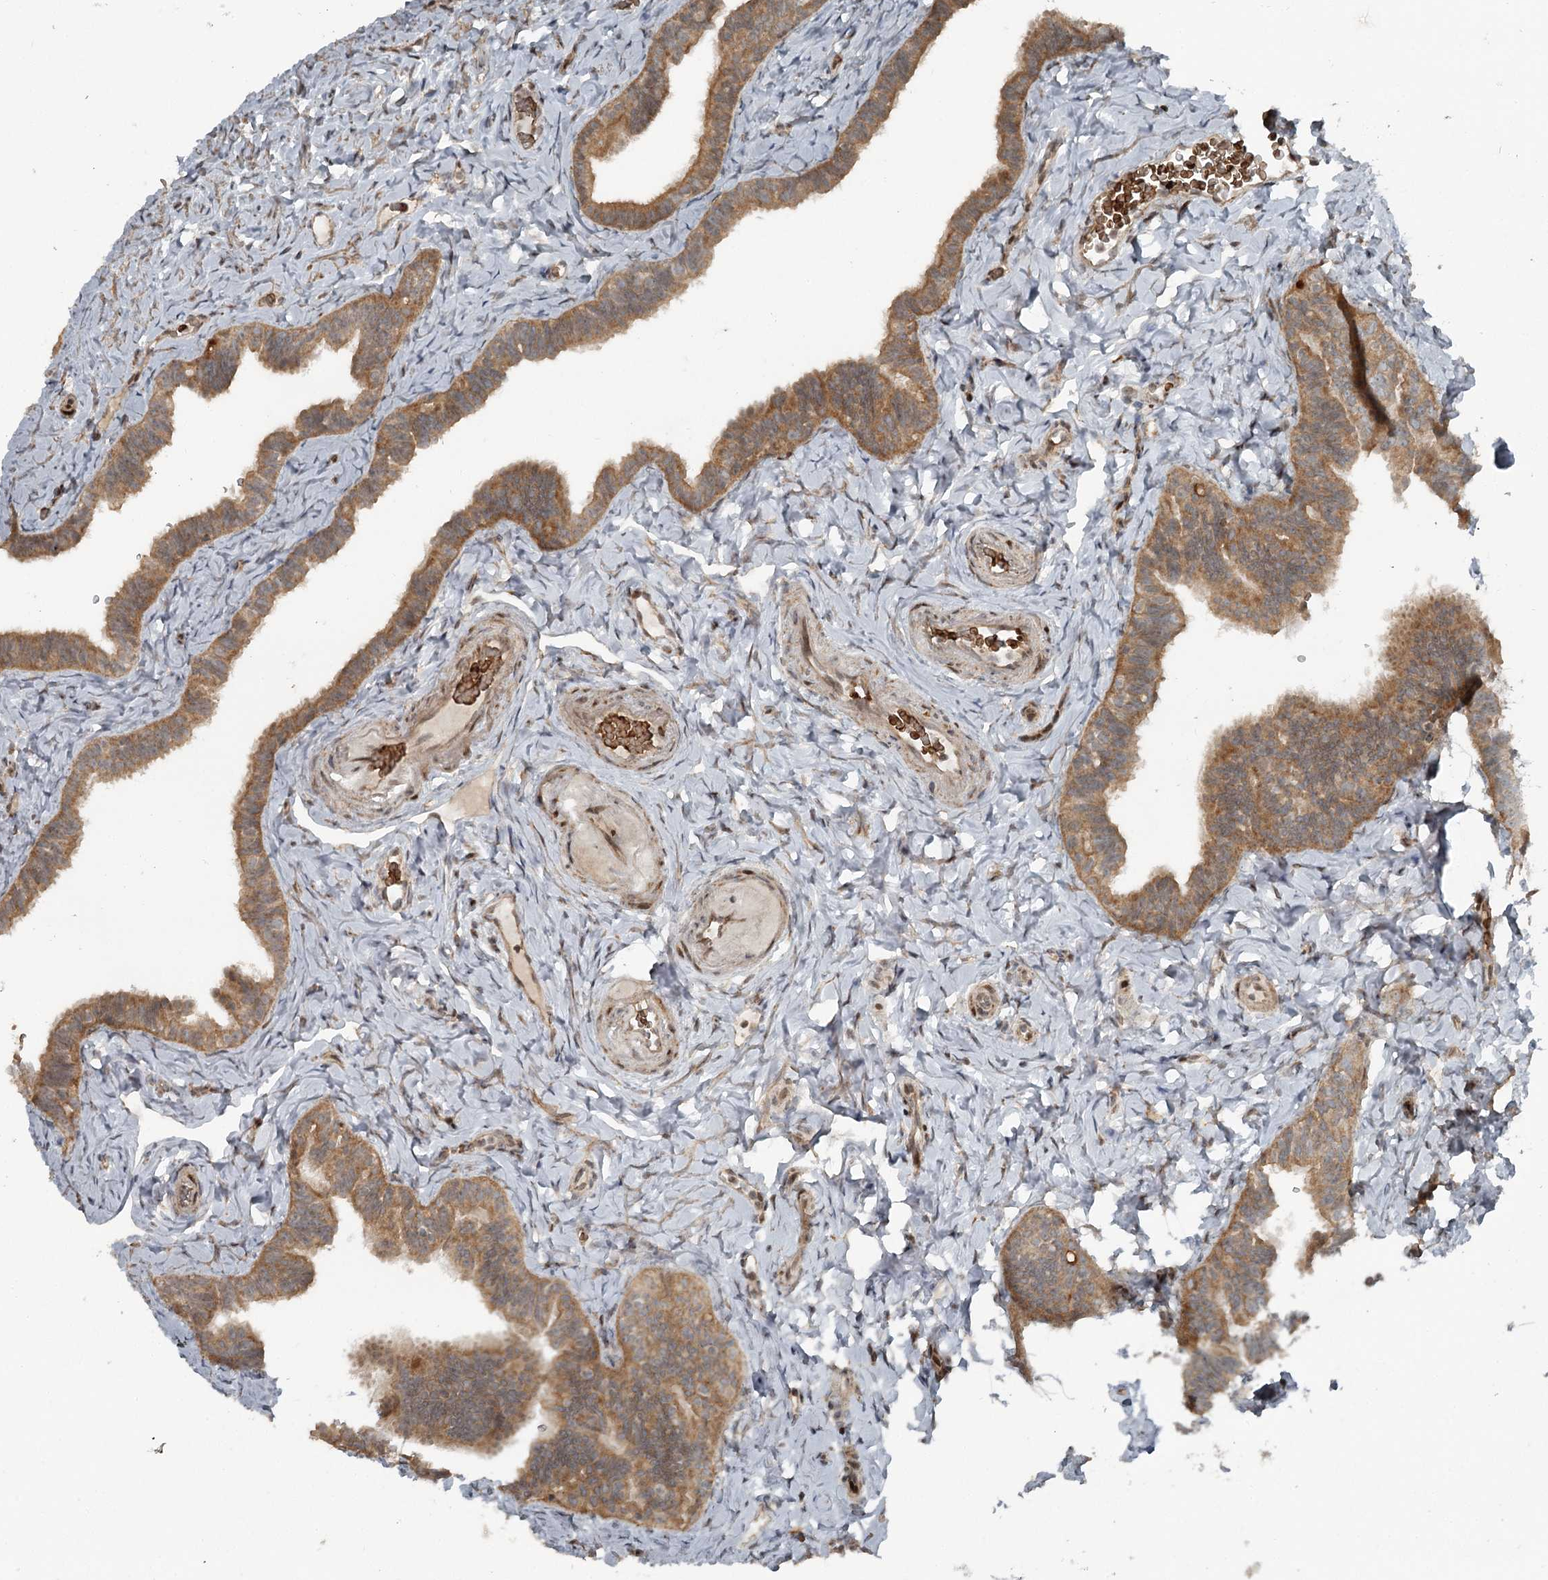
{"staining": {"intensity": "moderate", "quantity": ">75%", "location": "cytoplasmic/membranous"}, "tissue": "fallopian tube", "cell_type": "Glandular cells", "image_type": "normal", "snomed": [{"axis": "morphology", "description": "Normal tissue, NOS"}, {"axis": "topography", "description": "Fallopian tube"}], "caption": "This image displays immunohistochemistry staining of unremarkable fallopian tube, with medium moderate cytoplasmic/membranous staining in about >75% of glandular cells.", "gene": "RASSF8", "patient": {"sex": "female", "age": 65}}